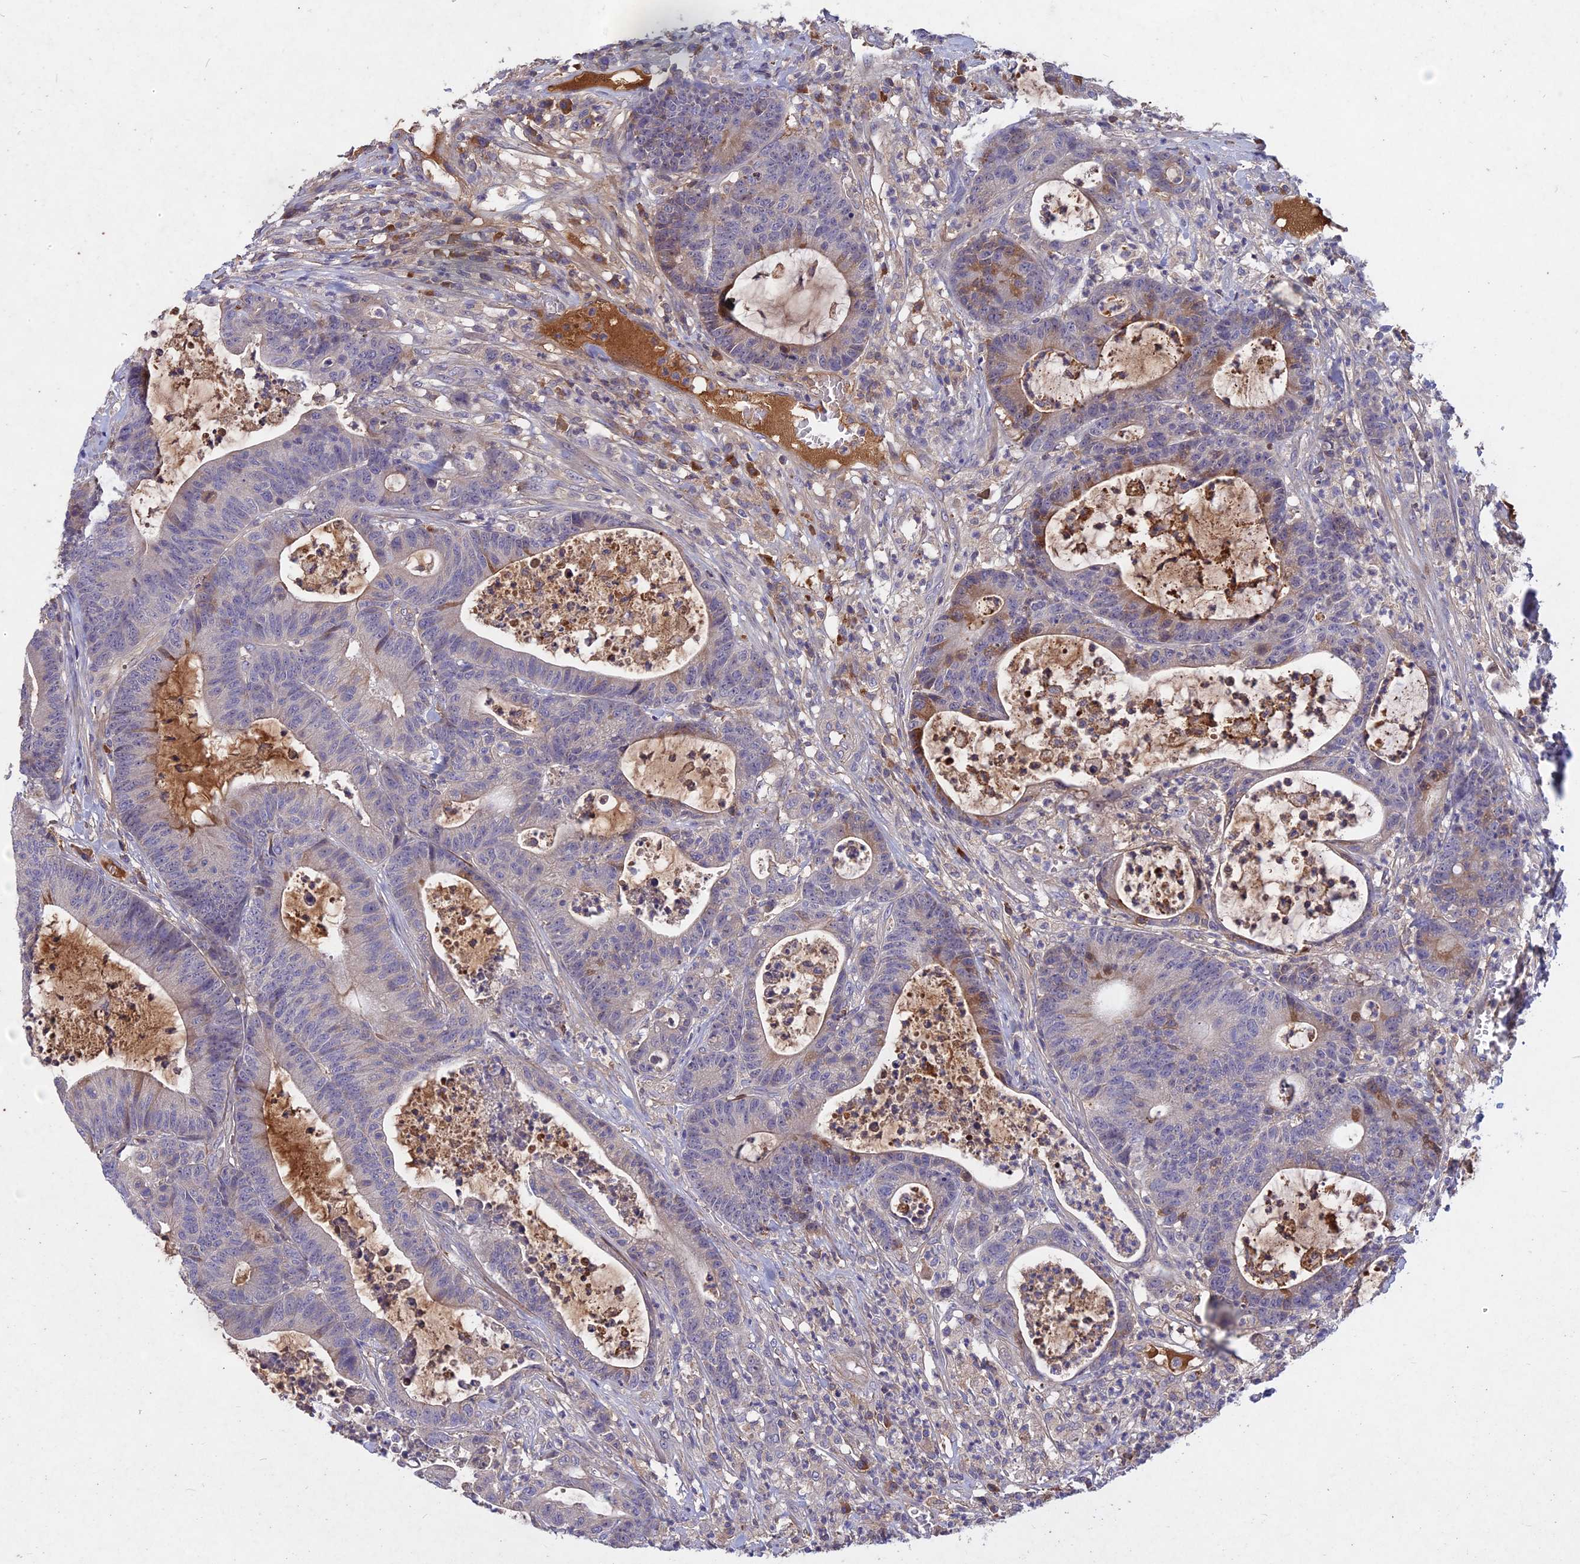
{"staining": {"intensity": "moderate", "quantity": "<25%", "location": "cytoplasmic/membranous"}, "tissue": "colorectal cancer", "cell_type": "Tumor cells", "image_type": "cancer", "snomed": [{"axis": "morphology", "description": "Adenocarcinoma, NOS"}, {"axis": "topography", "description": "Colon"}], "caption": "The image demonstrates staining of colorectal cancer (adenocarcinoma), revealing moderate cytoplasmic/membranous protein positivity (brown color) within tumor cells.", "gene": "ADO", "patient": {"sex": "female", "age": 84}}